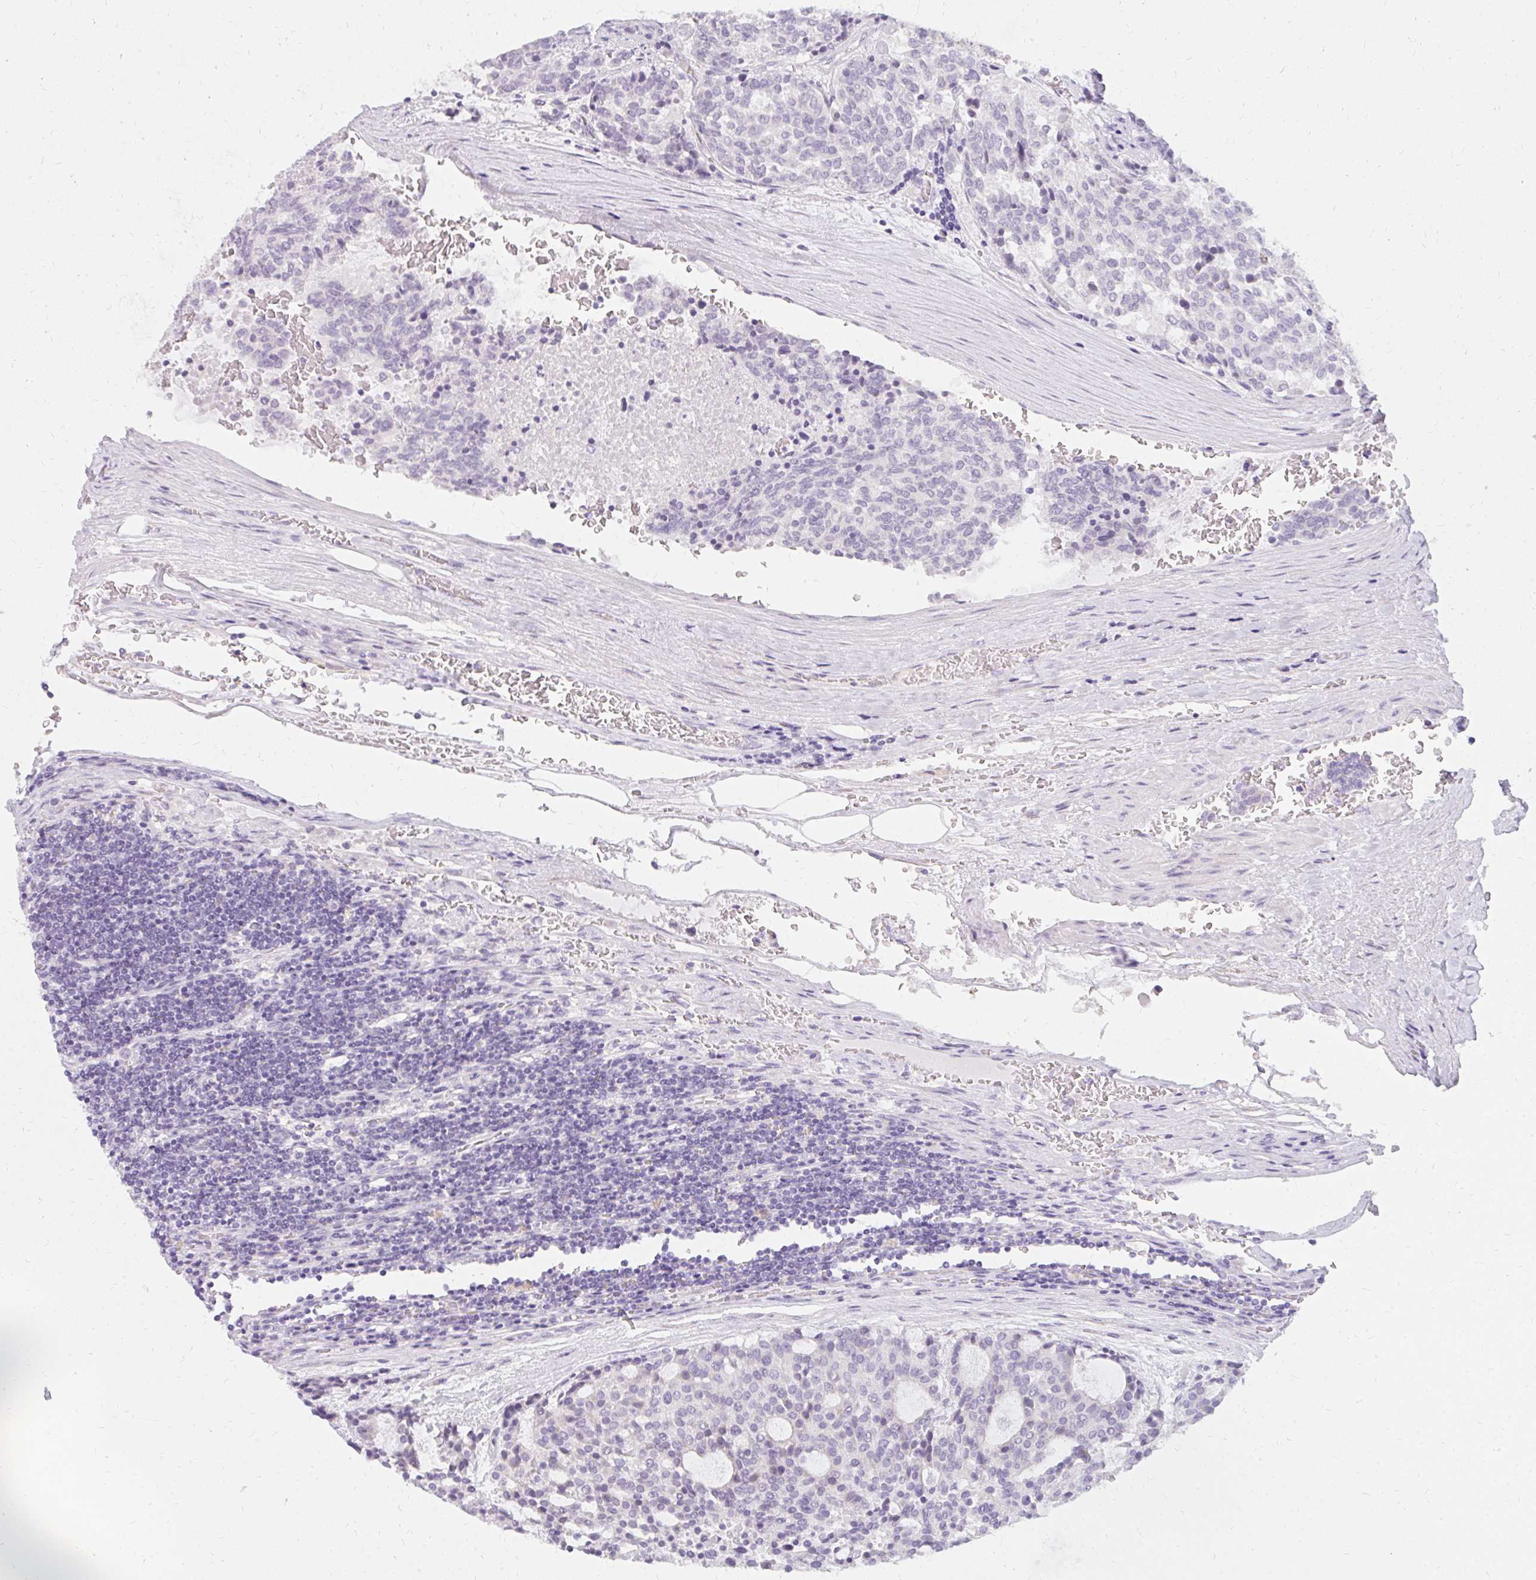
{"staining": {"intensity": "negative", "quantity": "none", "location": "none"}, "tissue": "carcinoid", "cell_type": "Tumor cells", "image_type": "cancer", "snomed": [{"axis": "morphology", "description": "Carcinoid, malignant, NOS"}, {"axis": "topography", "description": "Pancreas"}], "caption": "DAB (3,3'-diaminobenzidine) immunohistochemical staining of malignant carcinoid exhibits no significant staining in tumor cells.", "gene": "PPP1R3G", "patient": {"sex": "female", "age": 54}}